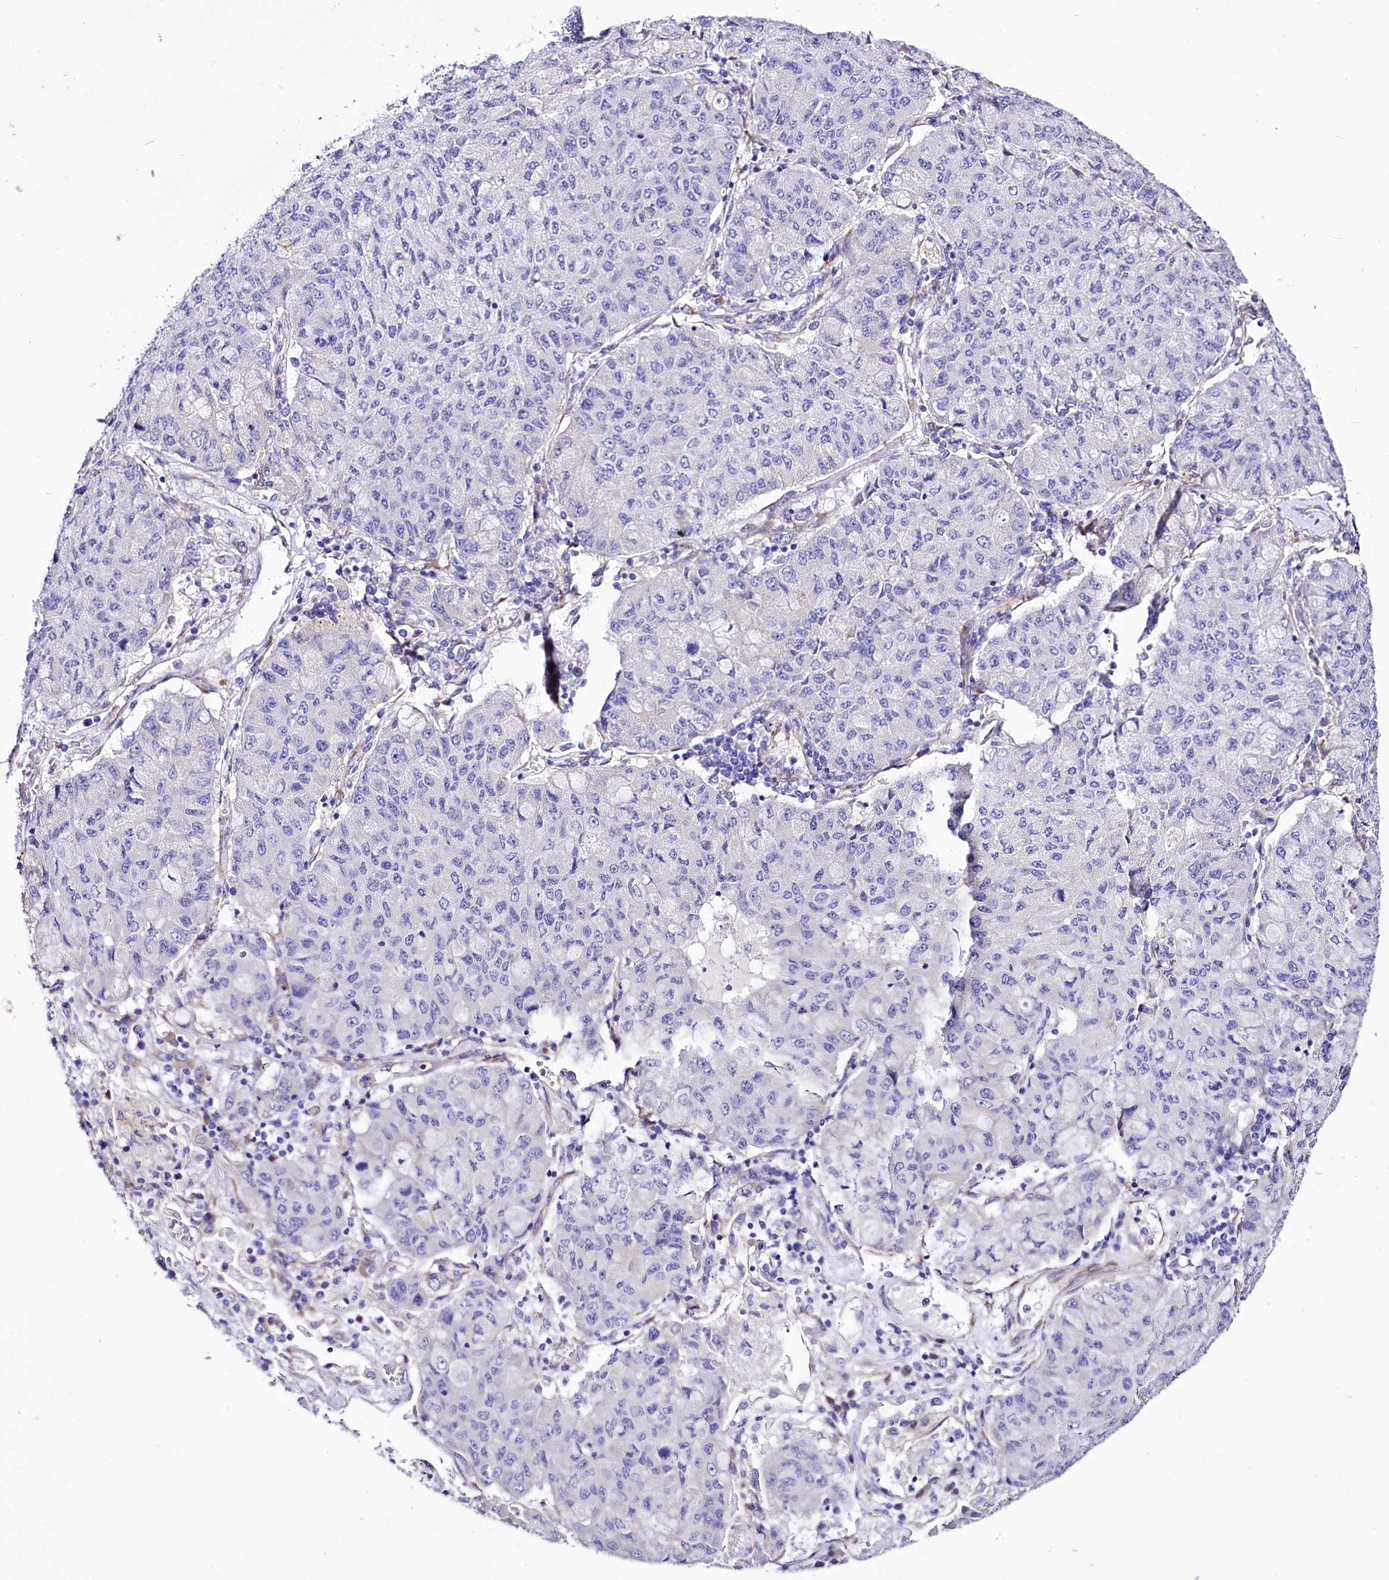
{"staining": {"intensity": "negative", "quantity": "none", "location": "none"}, "tissue": "lung cancer", "cell_type": "Tumor cells", "image_type": "cancer", "snomed": [{"axis": "morphology", "description": "Squamous cell carcinoma, NOS"}, {"axis": "topography", "description": "Lung"}], "caption": "A histopathology image of human squamous cell carcinoma (lung) is negative for staining in tumor cells.", "gene": "A2ML1", "patient": {"sex": "male", "age": 74}}